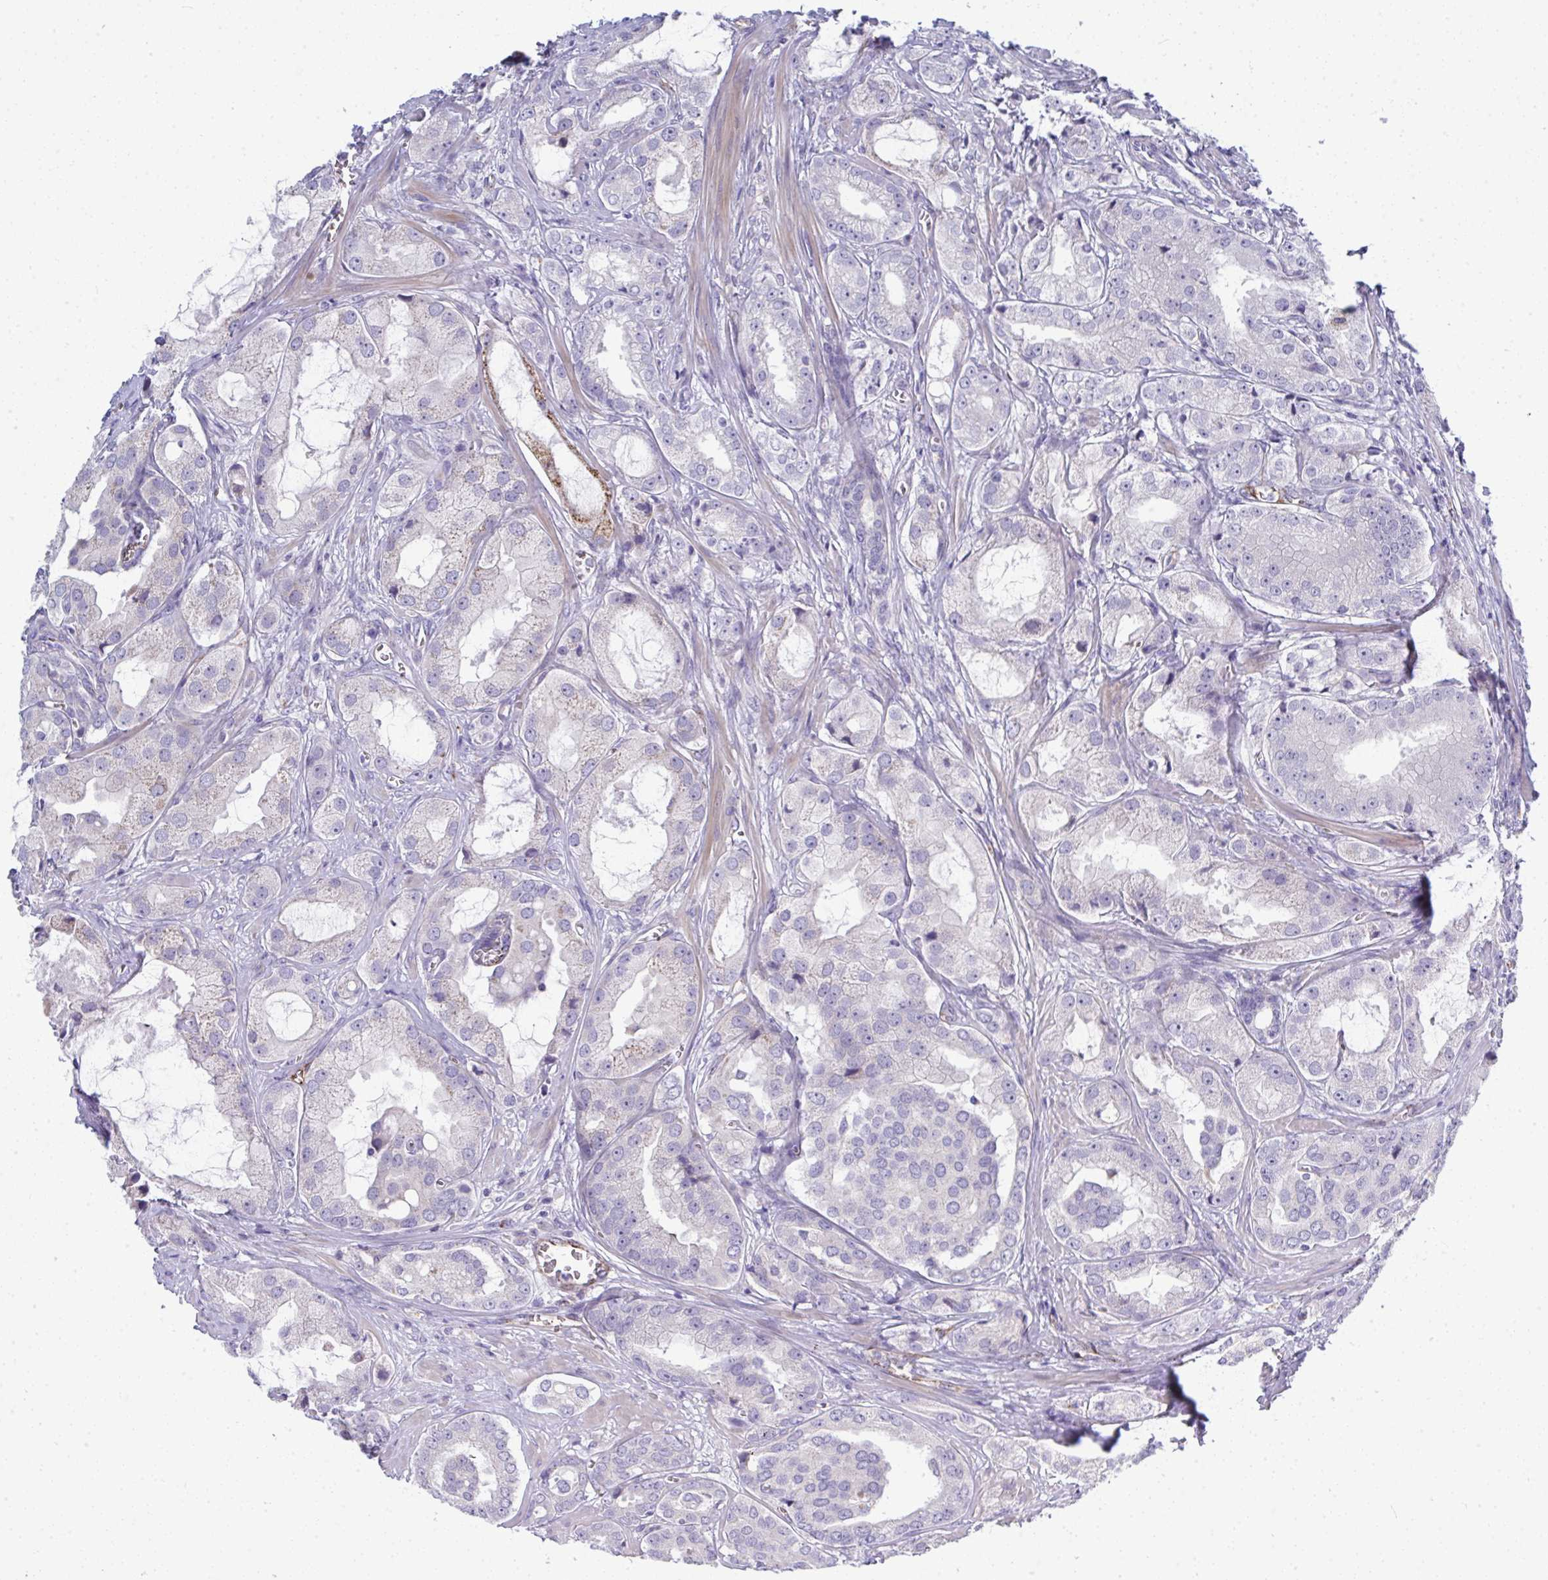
{"staining": {"intensity": "weak", "quantity": "<25%", "location": "cytoplasmic/membranous"}, "tissue": "prostate cancer", "cell_type": "Tumor cells", "image_type": "cancer", "snomed": [{"axis": "morphology", "description": "Adenocarcinoma, High grade"}, {"axis": "topography", "description": "Prostate"}], "caption": "The immunohistochemistry micrograph has no significant positivity in tumor cells of prostate adenocarcinoma (high-grade) tissue.", "gene": "TOR1AIP2", "patient": {"sex": "male", "age": 64}}